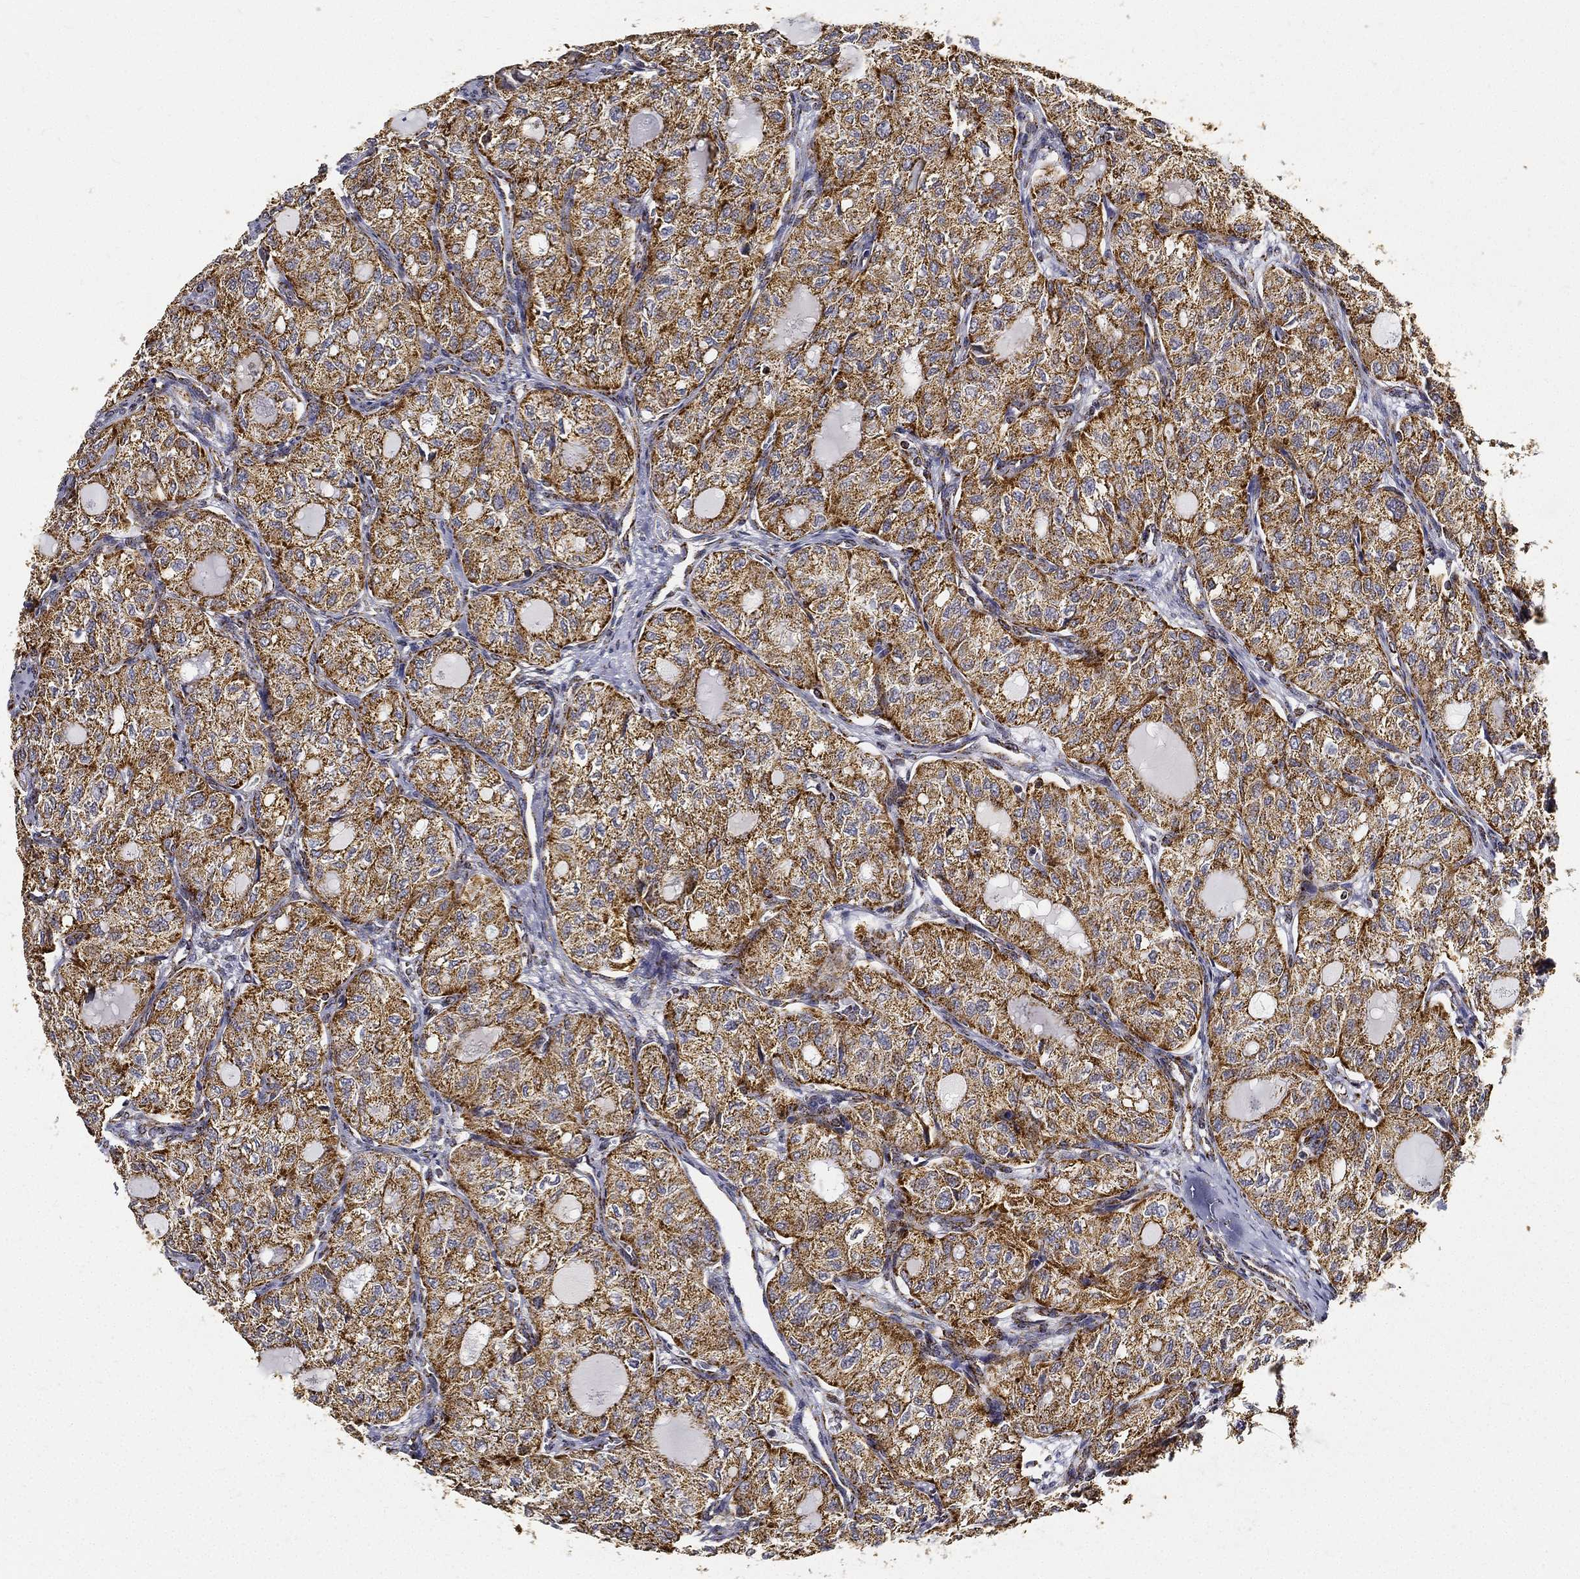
{"staining": {"intensity": "strong", "quantity": ">75%", "location": "cytoplasmic/membranous"}, "tissue": "thyroid cancer", "cell_type": "Tumor cells", "image_type": "cancer", "snomed": [{"axis": "morphology", "description": "Follicular adenoma carcinoma, NOS"}, {"axis": "topography", "description": "Thyroid gland"}], "caption": "This is an image of immunohistochemistry staining of thyroid follicular adenoma carcinoma, which shows strong expression in the cytoplasmic/membranous of tumor cells.", "gene": "NDUFAB1", "patient": {"sex": "male", "age": 75}}